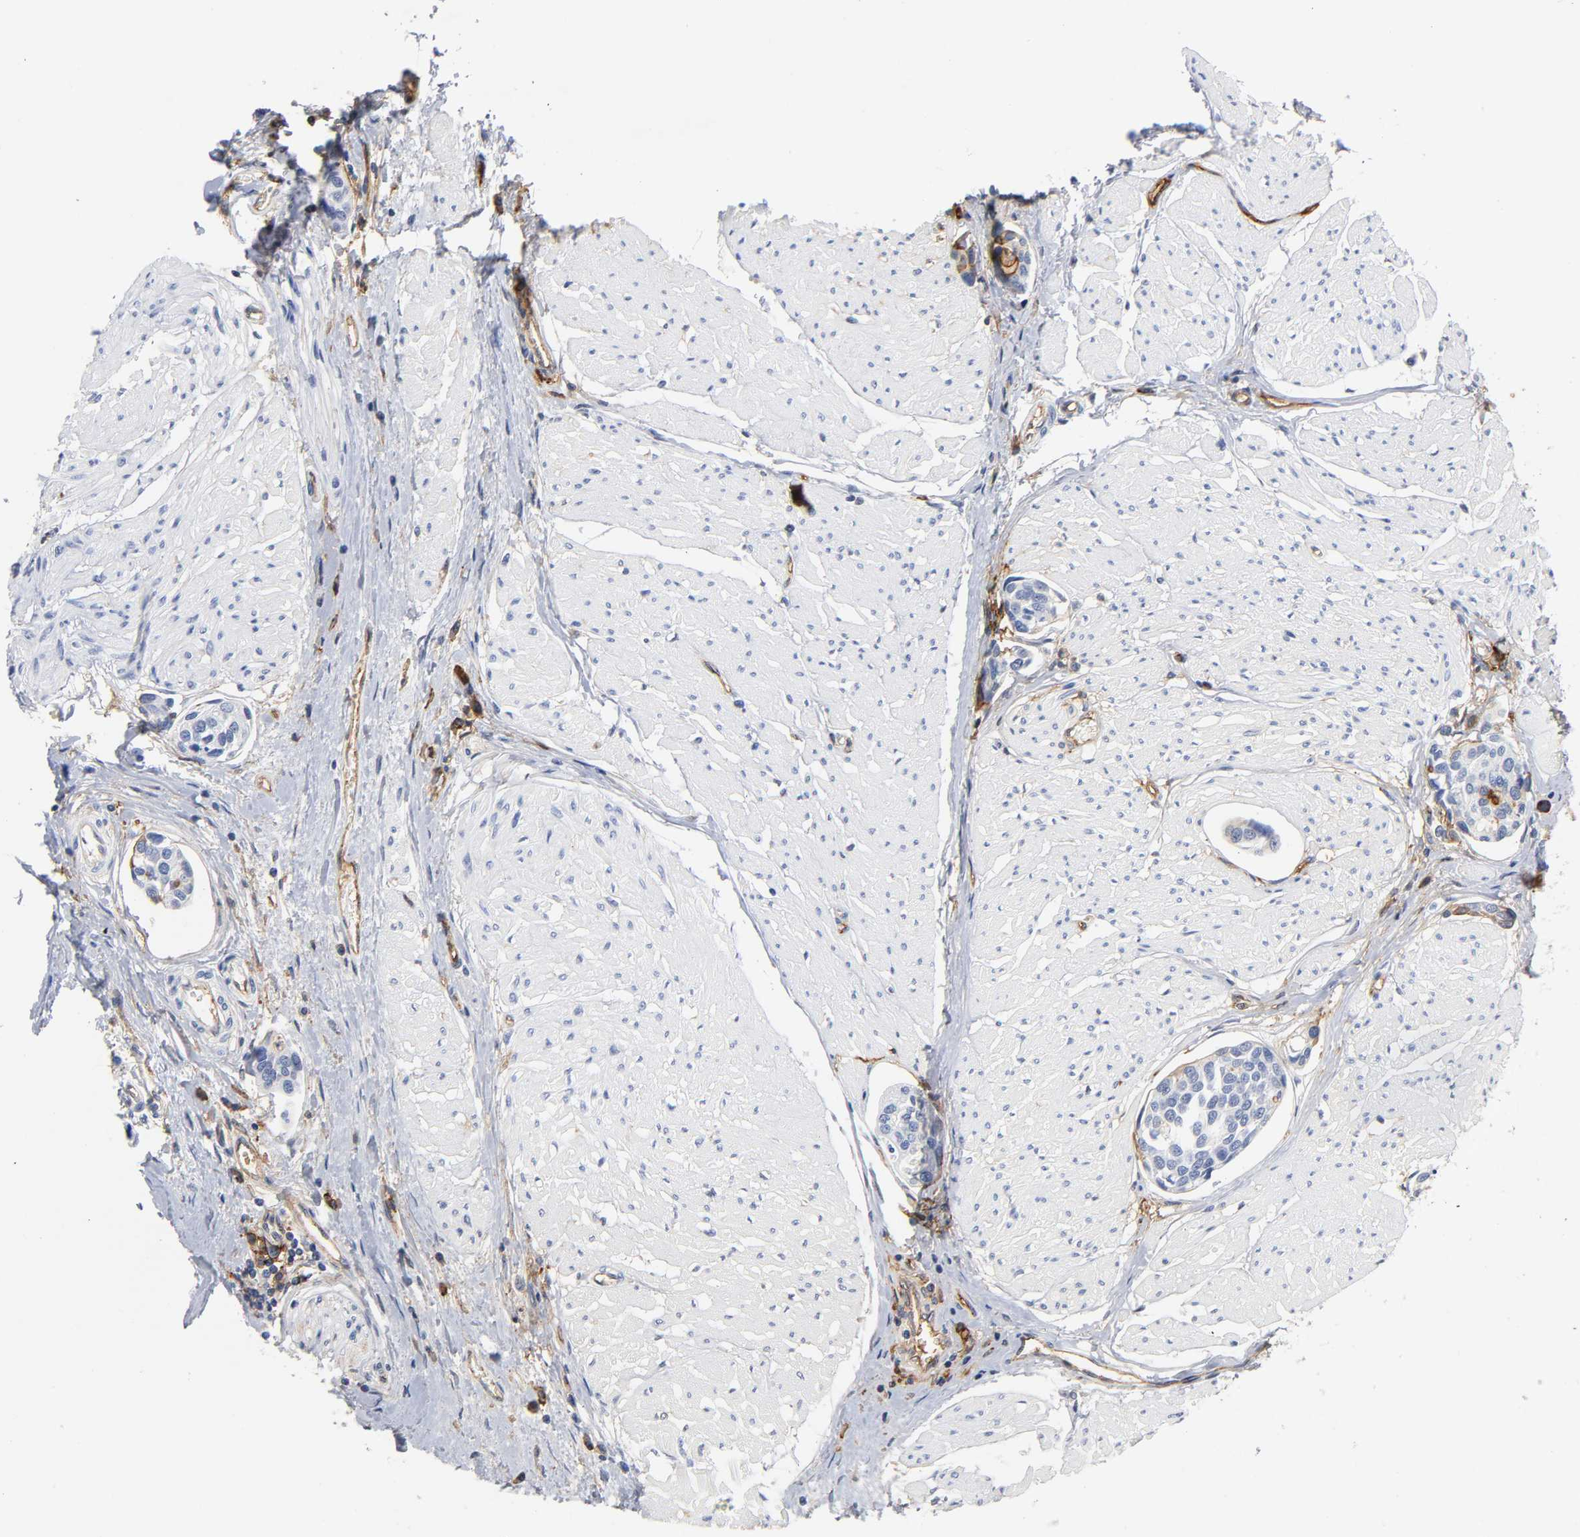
{"staining": {"intensity": "negative", "quantity": "none", "location": "none"}, "tissue": "urothelial cancer", "cell_type": "Tumor cells", "image_type": "cancer", "snomed": [{"axis": "morphology", "description": "Urothelial carcinoma, High grade"}, {"axis": "topography", "description": "Urinary bladder"}], "caption": "IHC of urothelial carcinoma (high-grade) displays no positivity in tumor cells.", "gene": "ICAM1", "patient": {"sex": "male", "age": 78}}